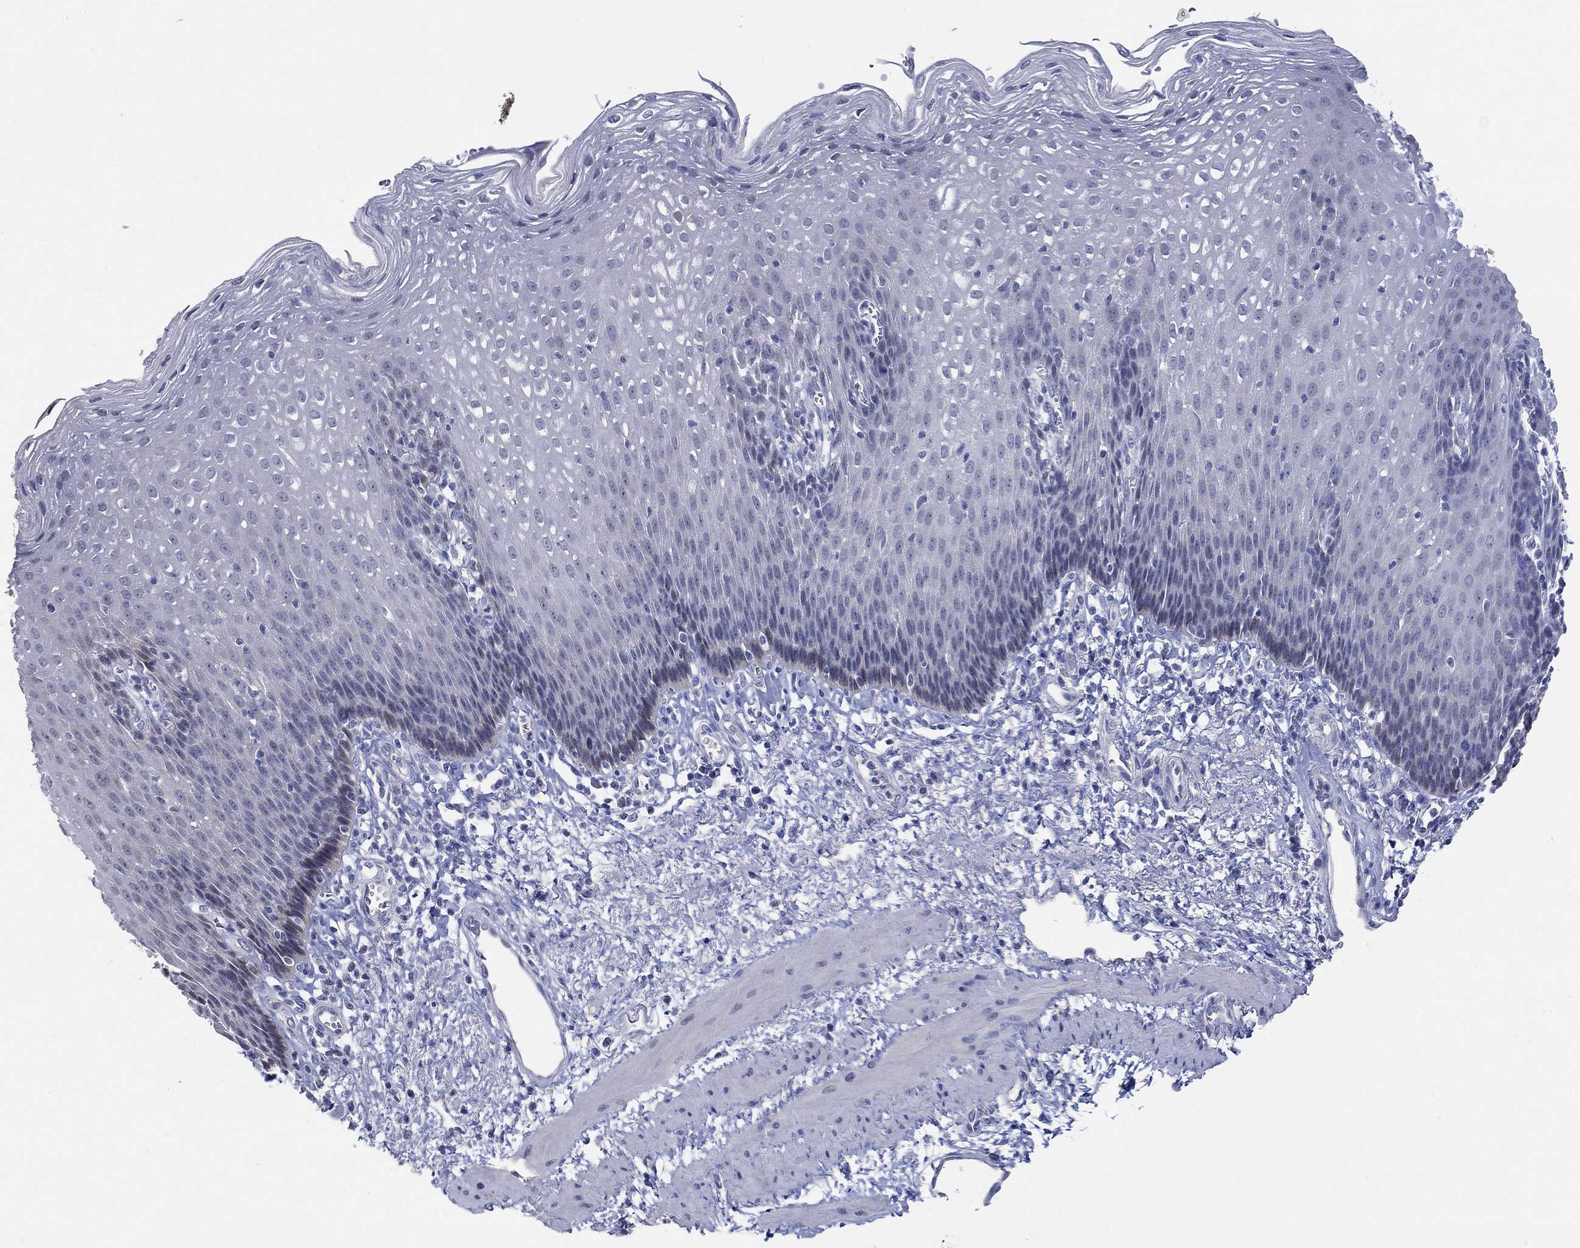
{"staining": {"intensity": "negative", "quantity": "none", "location": "none"}, "tissue": "esophagus", "cell_type": "Squamous epithelial cells", "image_type": "normal", "snomed": [{"axis": "morphology", "description": "Normal tissue, NOS"}, {"axis": "topography", "description": "Esophagus"}], "caption": "DAB immunohistochemical staining of normal human esophagus shows no significant positivity in squamous epithelial cells. (Immunohistochemistry (ihc), brightfield microscopy, high magnification).", "gene": "PNMA5", "patient": {"sex": "male", "age": 57}}